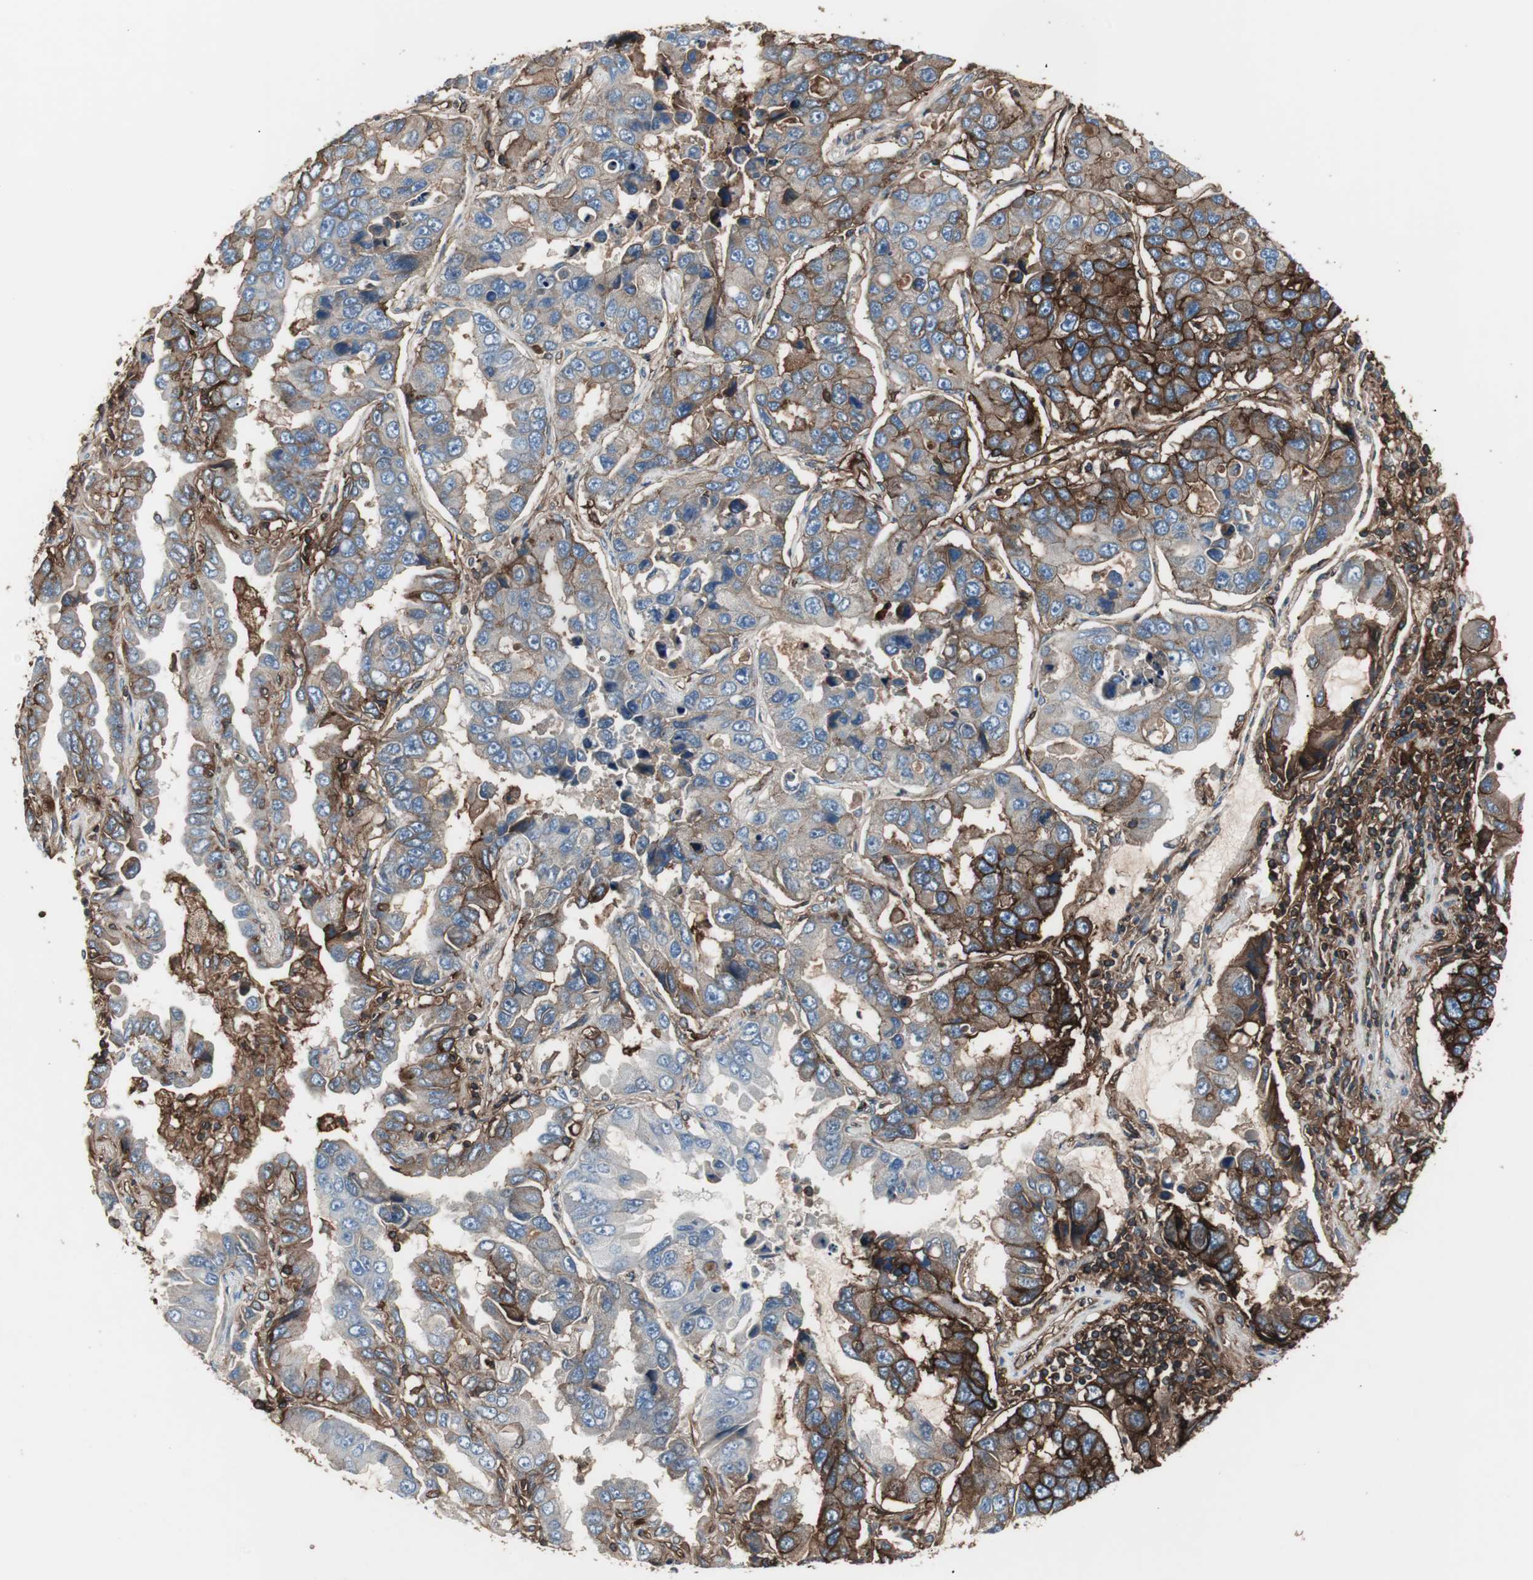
{"staining": {"intensity": "strong", "quantity": "25%-75%", "location": "cytoplasmic/membranous"}, "tissue": "lung cancer", "cell_type": "Tumor cells", "image_type": "cancer", "snomed": [{"axis": "morphology", "description": "Adenocarcinoma, NOS"}, {"axis": "topography", "description": "Lung"}], "caption": "High-power microscopy captured an immunohistochemistry image of lung cancer (adenocarcinoma), revealing strong cytoplasmic/membranous staining in approximately 25%-75% of tumor cells.", "gene": "B2M", "patient": {"sex": "male", "age": 64}}